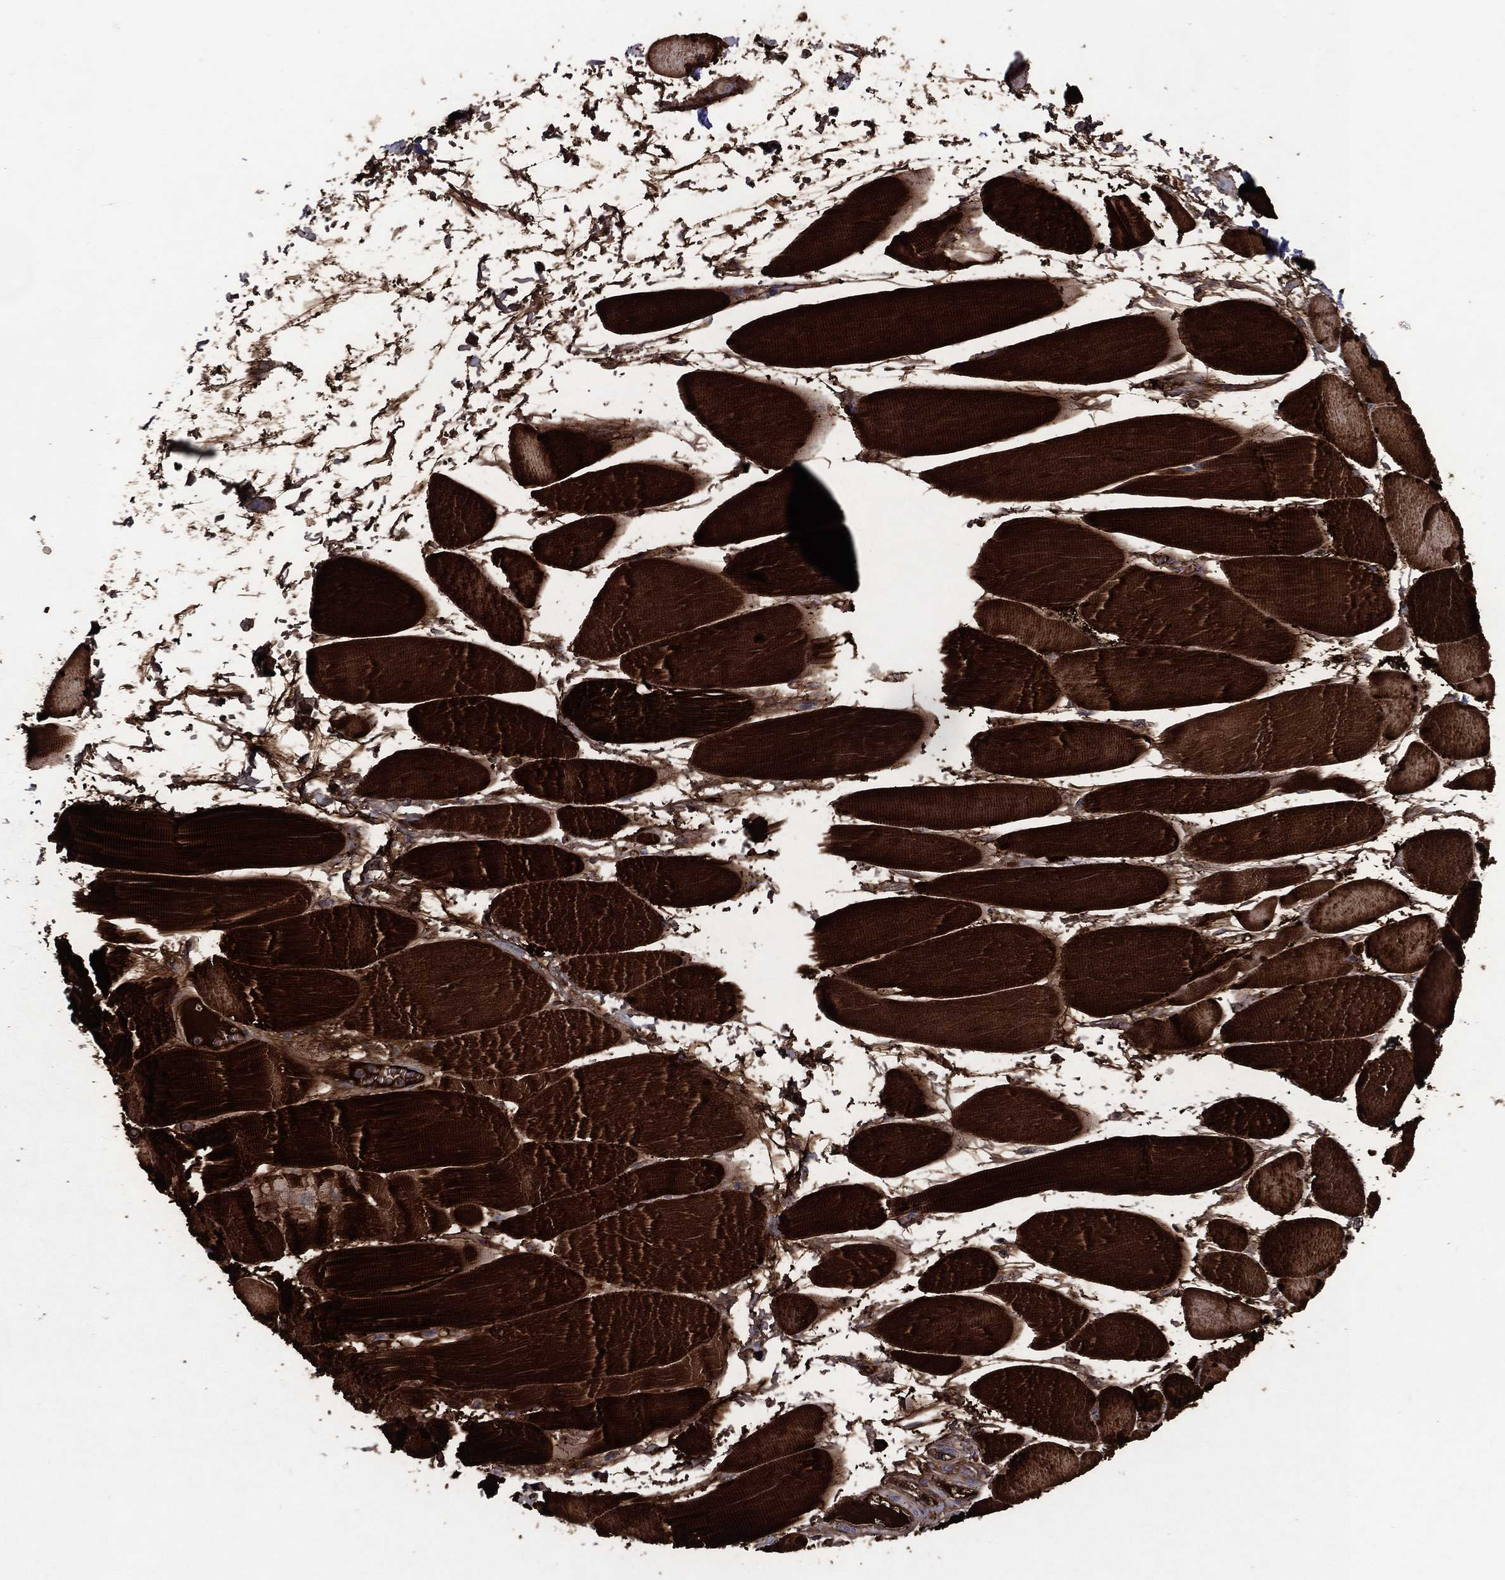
{"staining": {"intensity": "strong", "quantity": ">75%", "location": "cytoplasmic/membranous"}, "tissue": "skeletal muscle", "cell_type": "Myocytes", "image_type": "normal", "snomed": [{"axis": "morphology", "description": "Normal tissue, NOS"}, {"axis": "topography", "description": "Skeletal muscle"}], "caption": "DAB (3,3'-diaminobenzidine) immunohistochemical staining of benign human skeletal muscle displays strong cytoplasmic/membranous protein expression in approximately >75% of myocytes.", "gene": "DNAH6", "patient": {"sex": "male", "age": 56}}